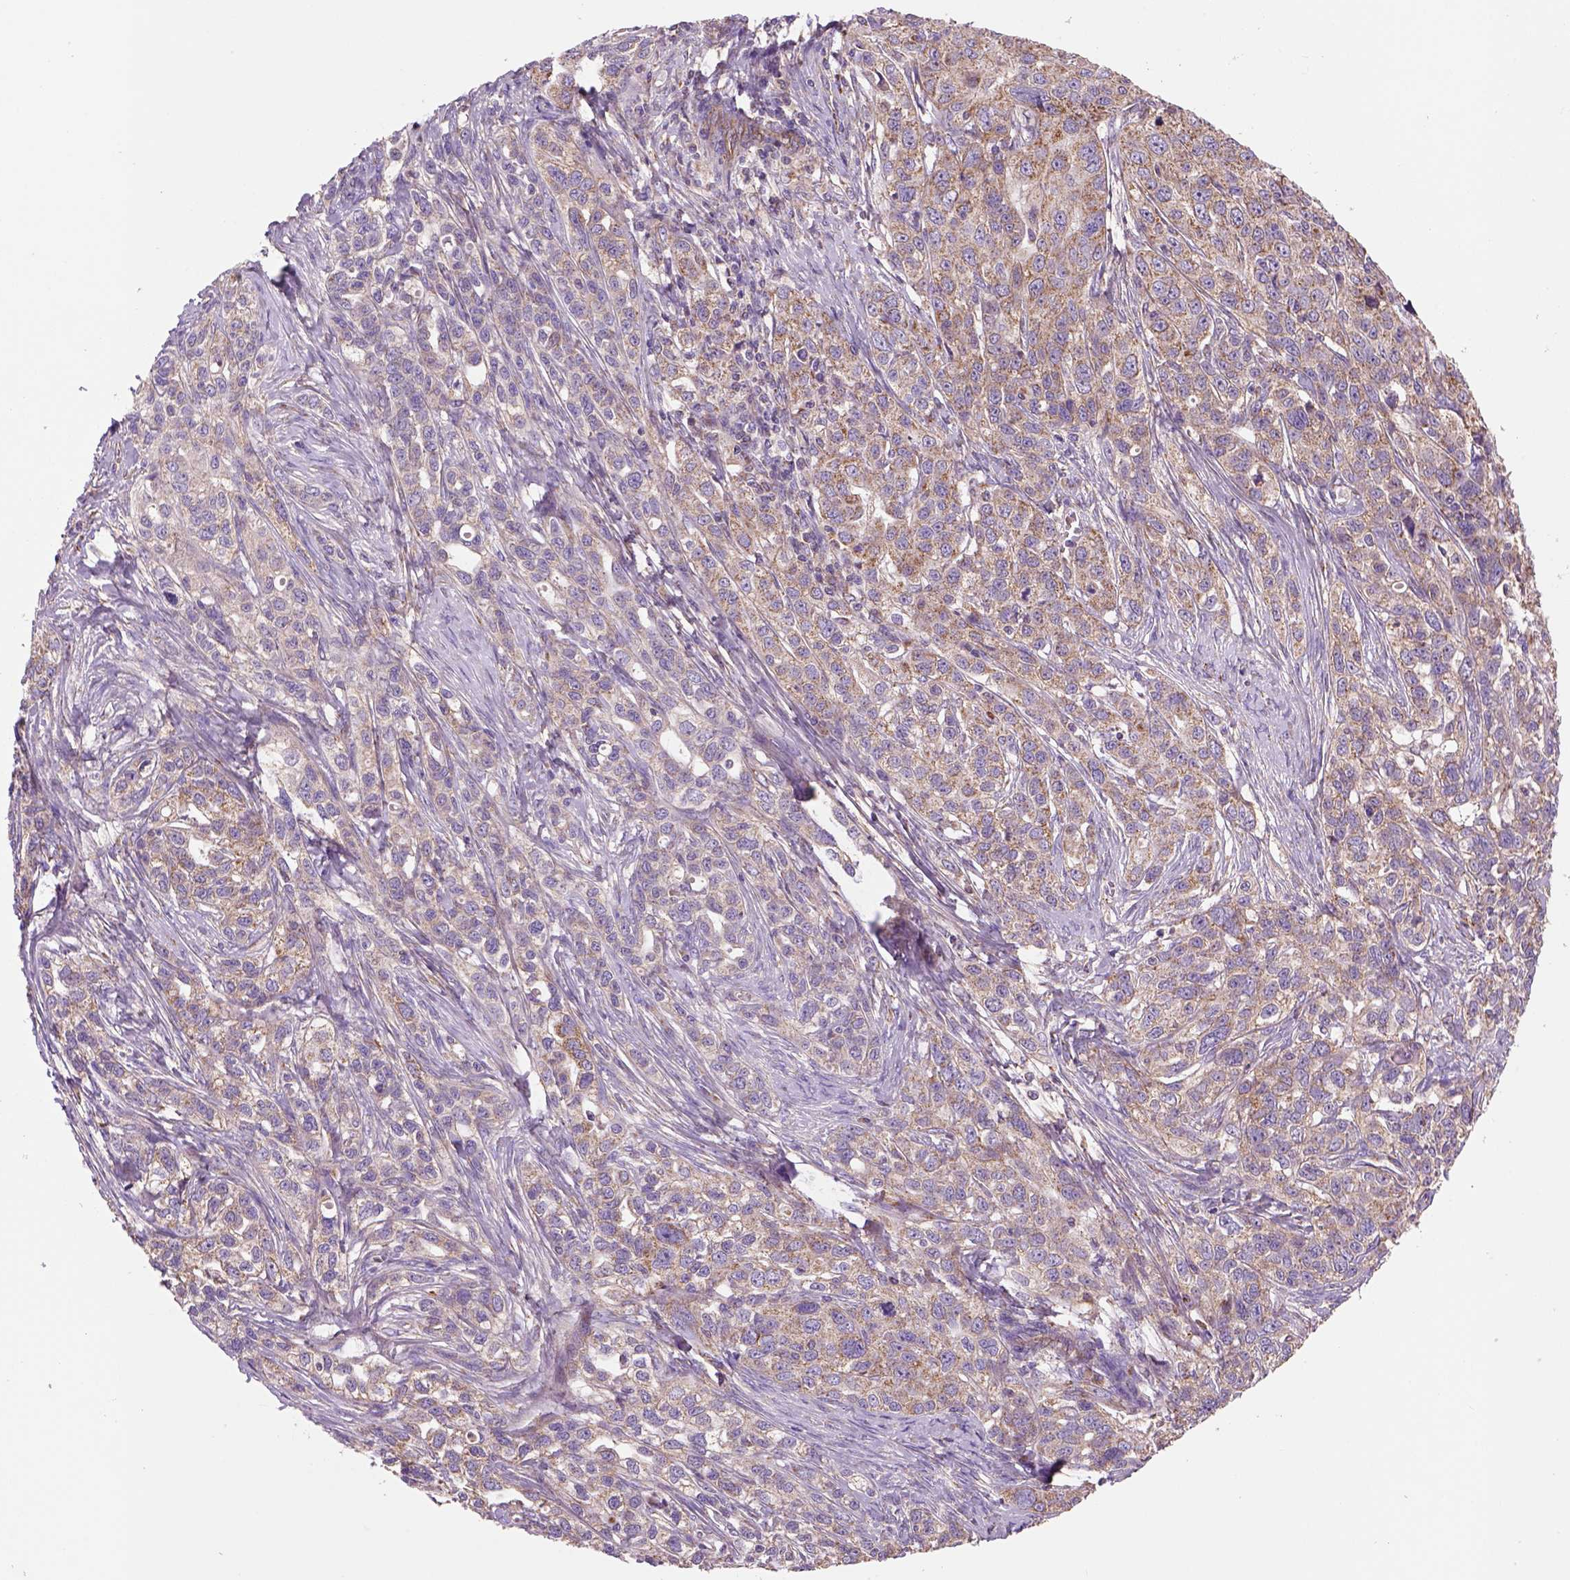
{"staining": {"intensity": "moderate", "quantity": "<25%", "location": "cytoplasmic/membranous"}, "tissue": "ovarian cancer", "cell_type": "Tumor cells", "image_type": "cancer", "snomed": [{"axis": "morphology", "description": "Cystadenocarcinoma, serous, NOS"}, {"axis": "topography", "description": "Ovary"}], "caption": "An immunohistochemistry micrograph of neoplastic tissue is shown. Protein staining in brown highlights moderate cytoplasmic/membranous positivity in ovarian cancer within tumor cells. The staining was performed using DAB (3,3'-diaminobenzidine), with brown indicating positive protein expression. Nuclei are stained blue with hematoxylin.", "gene": "WARS2", "patient": {"sex": "female", "age": 71}}